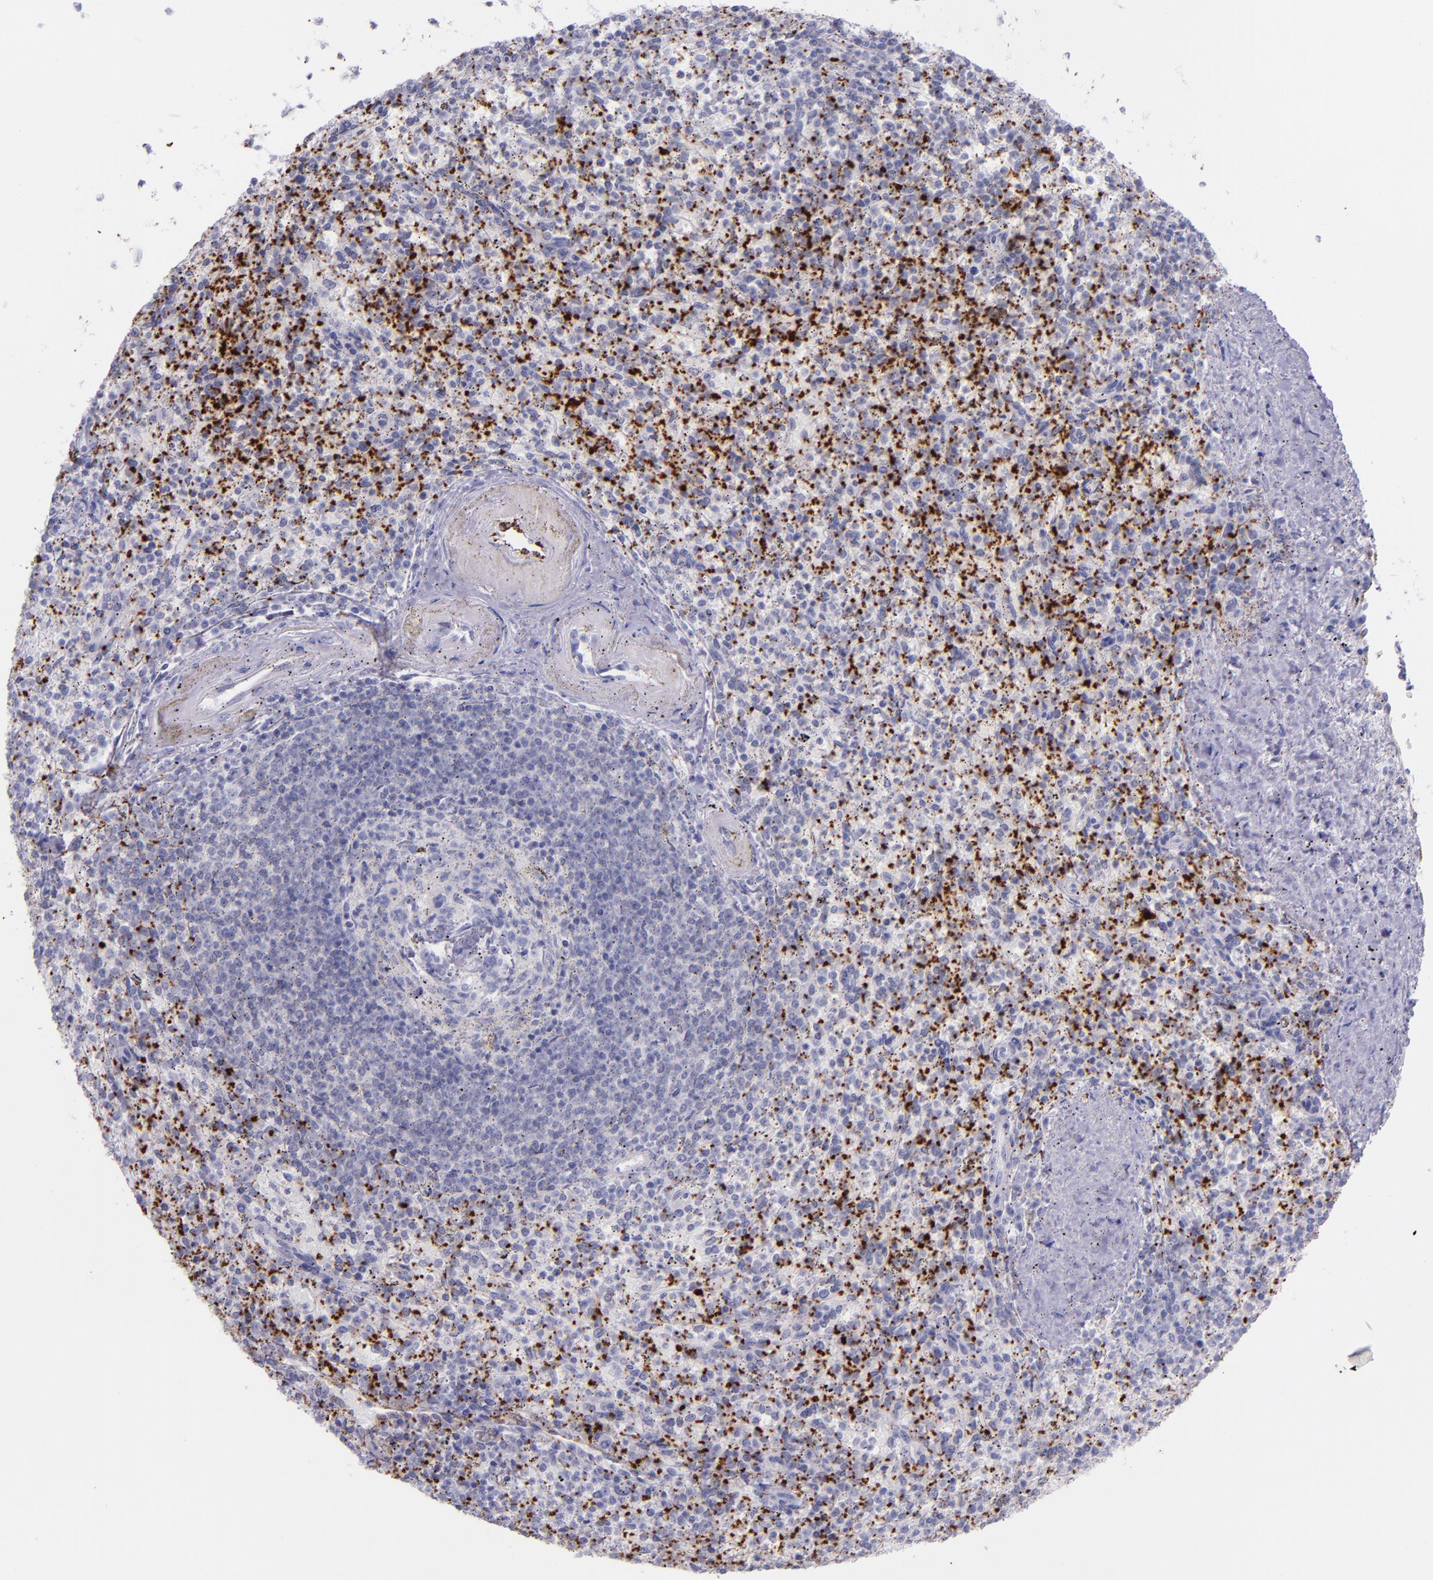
{"staining": {"intensity": "negative", "quantity": "none", "location": "none"}, "tissue": "spleen", "cell_type": "Cells in red pulp", "image_type": "normal", "snomed": [{"axis": "morphology", "description": "Normal tissue, NOS"}, {"axis": "topography", "description": "Spleen"}], "caption": "Human spleen stained for a protein using immunohistochemistry shows no expression in cells in red pulp.", "gene": "SELE", "patient": {"sex": "male", "age": 72}}